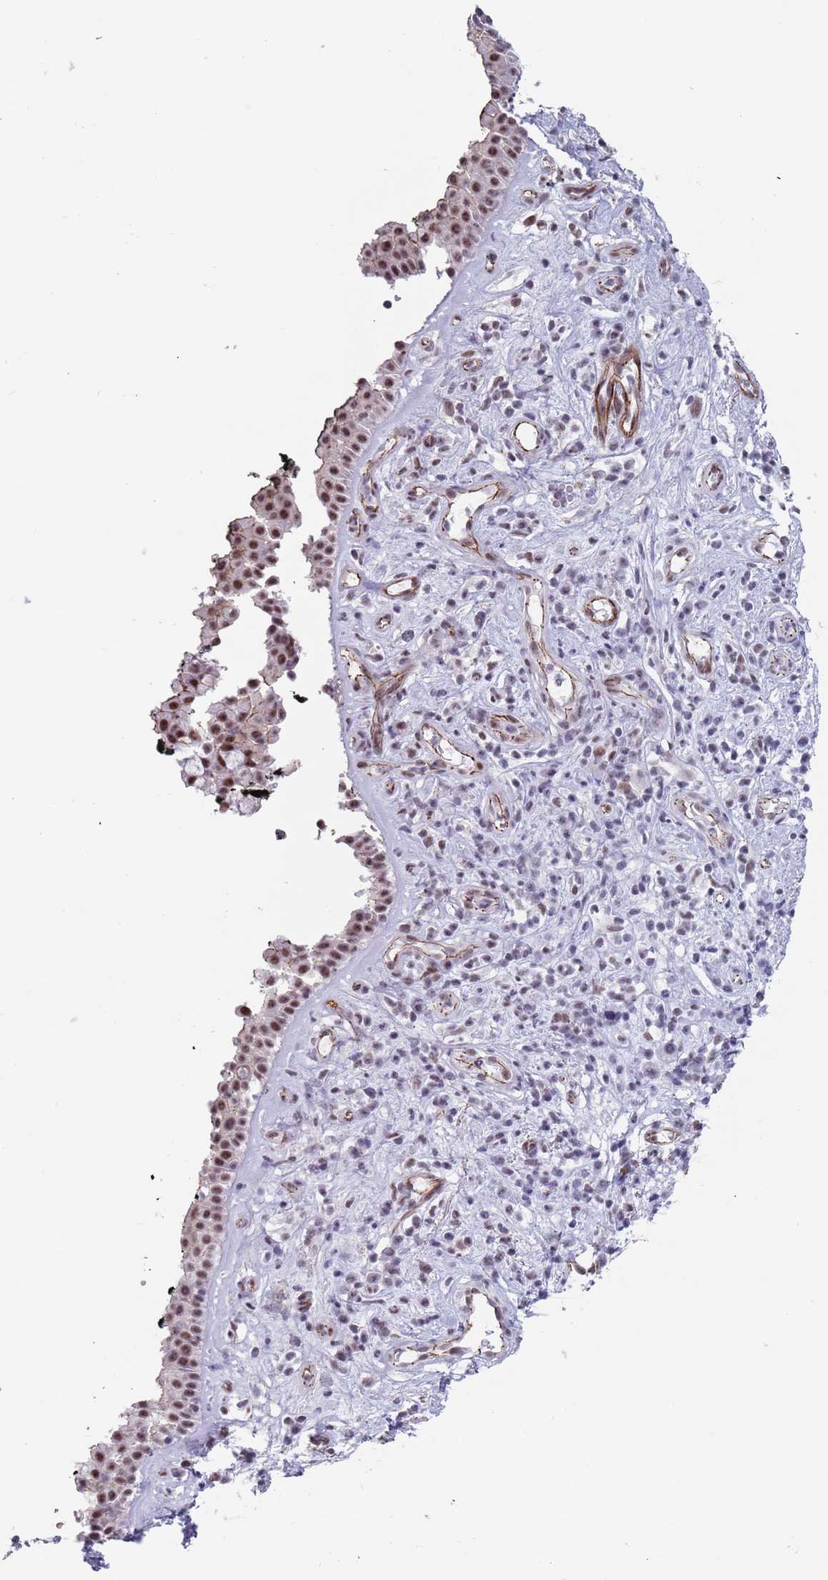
{"staining": {"intensity": "strong", "quantity": ">75%", "location": "nuclear"}, "tissue": "nasopharynx", "cell_type": "Respiratory epithelial cells", "image_type": "normal", "snomed": [{"axis": "morphology", "description": "Normal tissue, NOS"}, {"axis": "morphology", "description": "Squamous cell carcinoma, NOS"}, {"axis": "topography", "description": "Nasopharynx"}, {"axis": "topography", "description": "Head-Neck"}], "caption": "Protein staining by immunohistochemistry displays strong nuclear positivity in approximately >75% of respiratory epithelial cells in normal nasopharynx.", "gene": "OR5A2", "patient": {"sex": "male", "age": 85}}